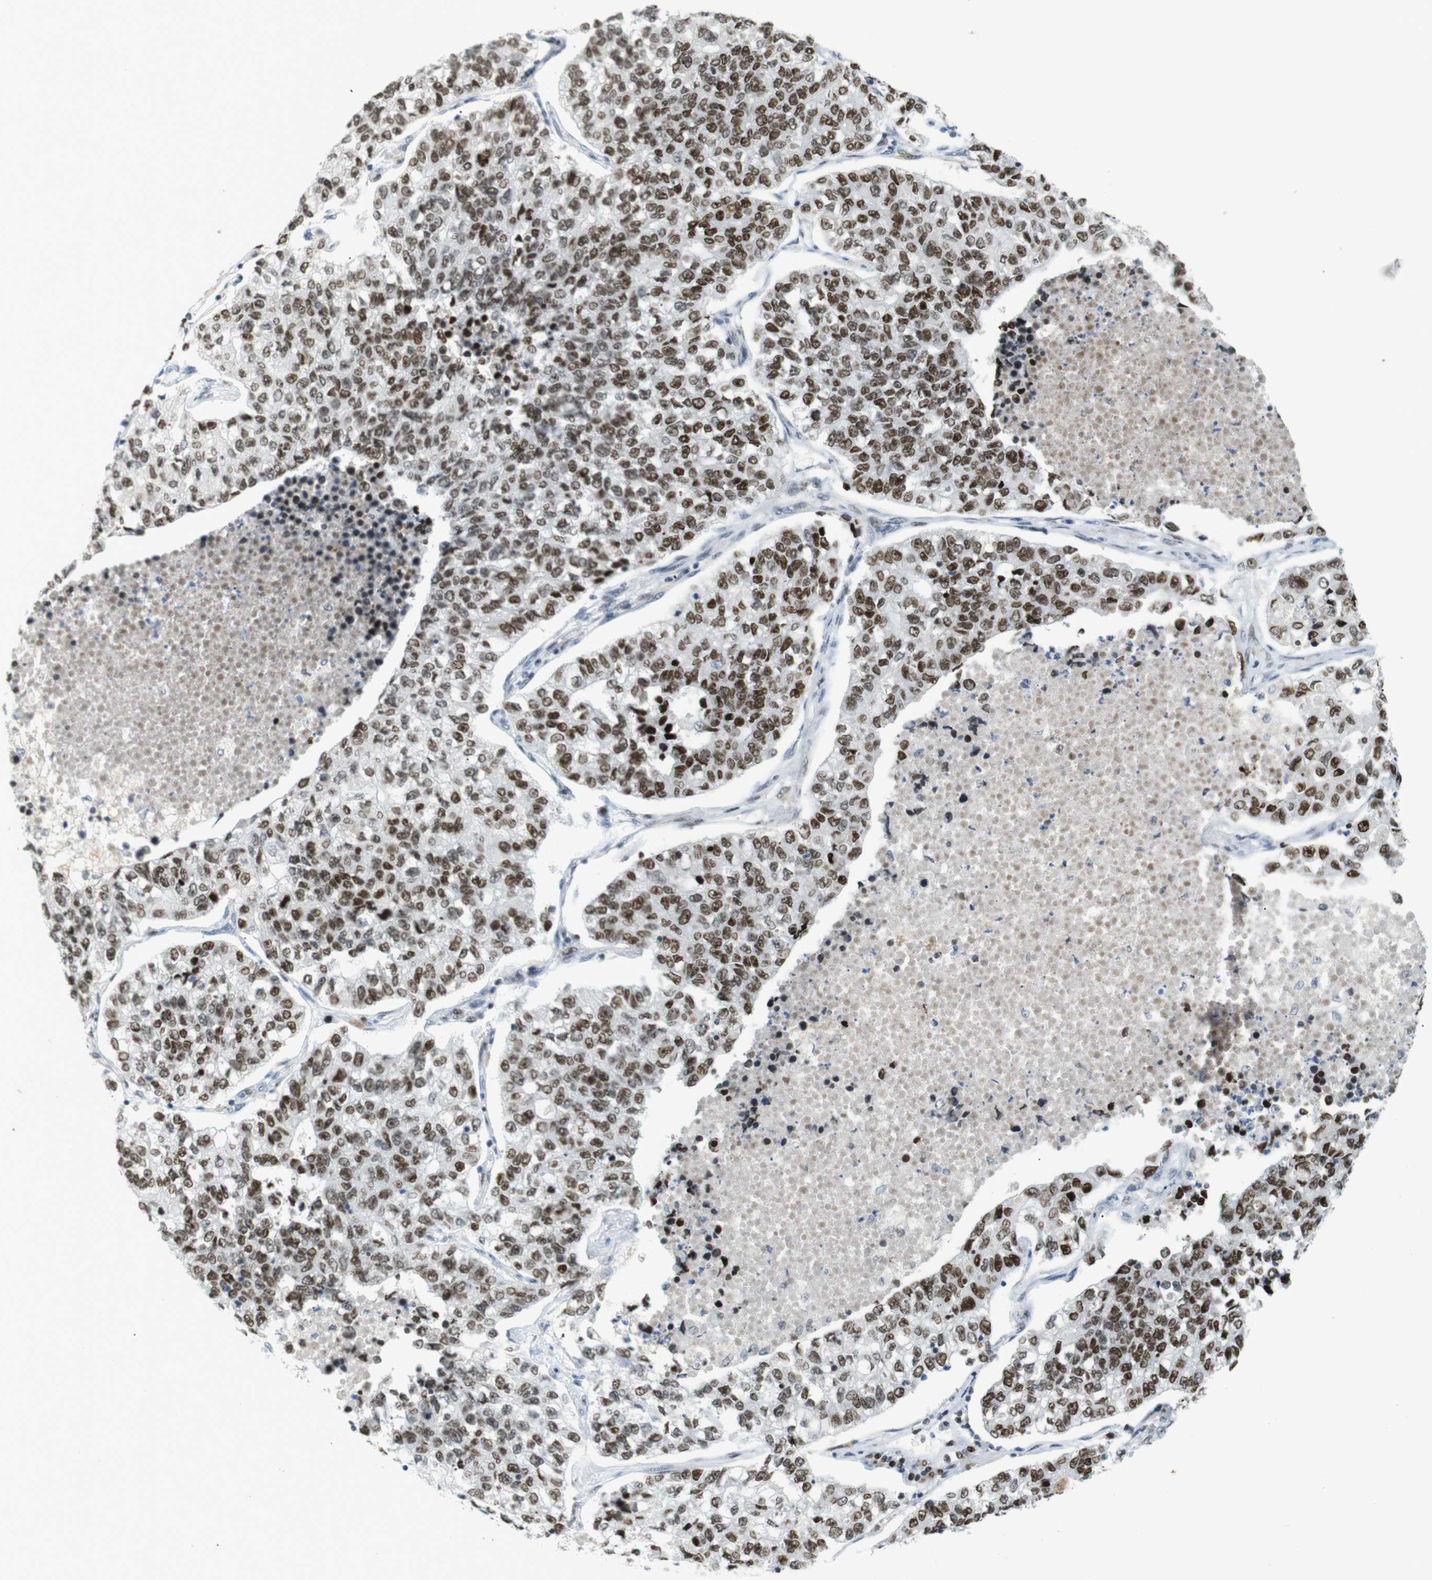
{"staining": {"intensity": "strong", "quantity": ">75%", "location": "nuclear"}, "tissue": "lung cancer", "cell_type": "Tumor cells", "image_type": "cancer", "snomed": [{"axis": "morphology", "description": "Adenocarcinoma, NOS"}, {"axis": "topography", "description": "Lung"}], "caption": "Tumor cells exhibit high levels of strong nuclear staining in approximately >75% of cells in adenocarcinoma (lung).", "gene": "RIOX2", "patient": {"sex": "male", "age": 49}}